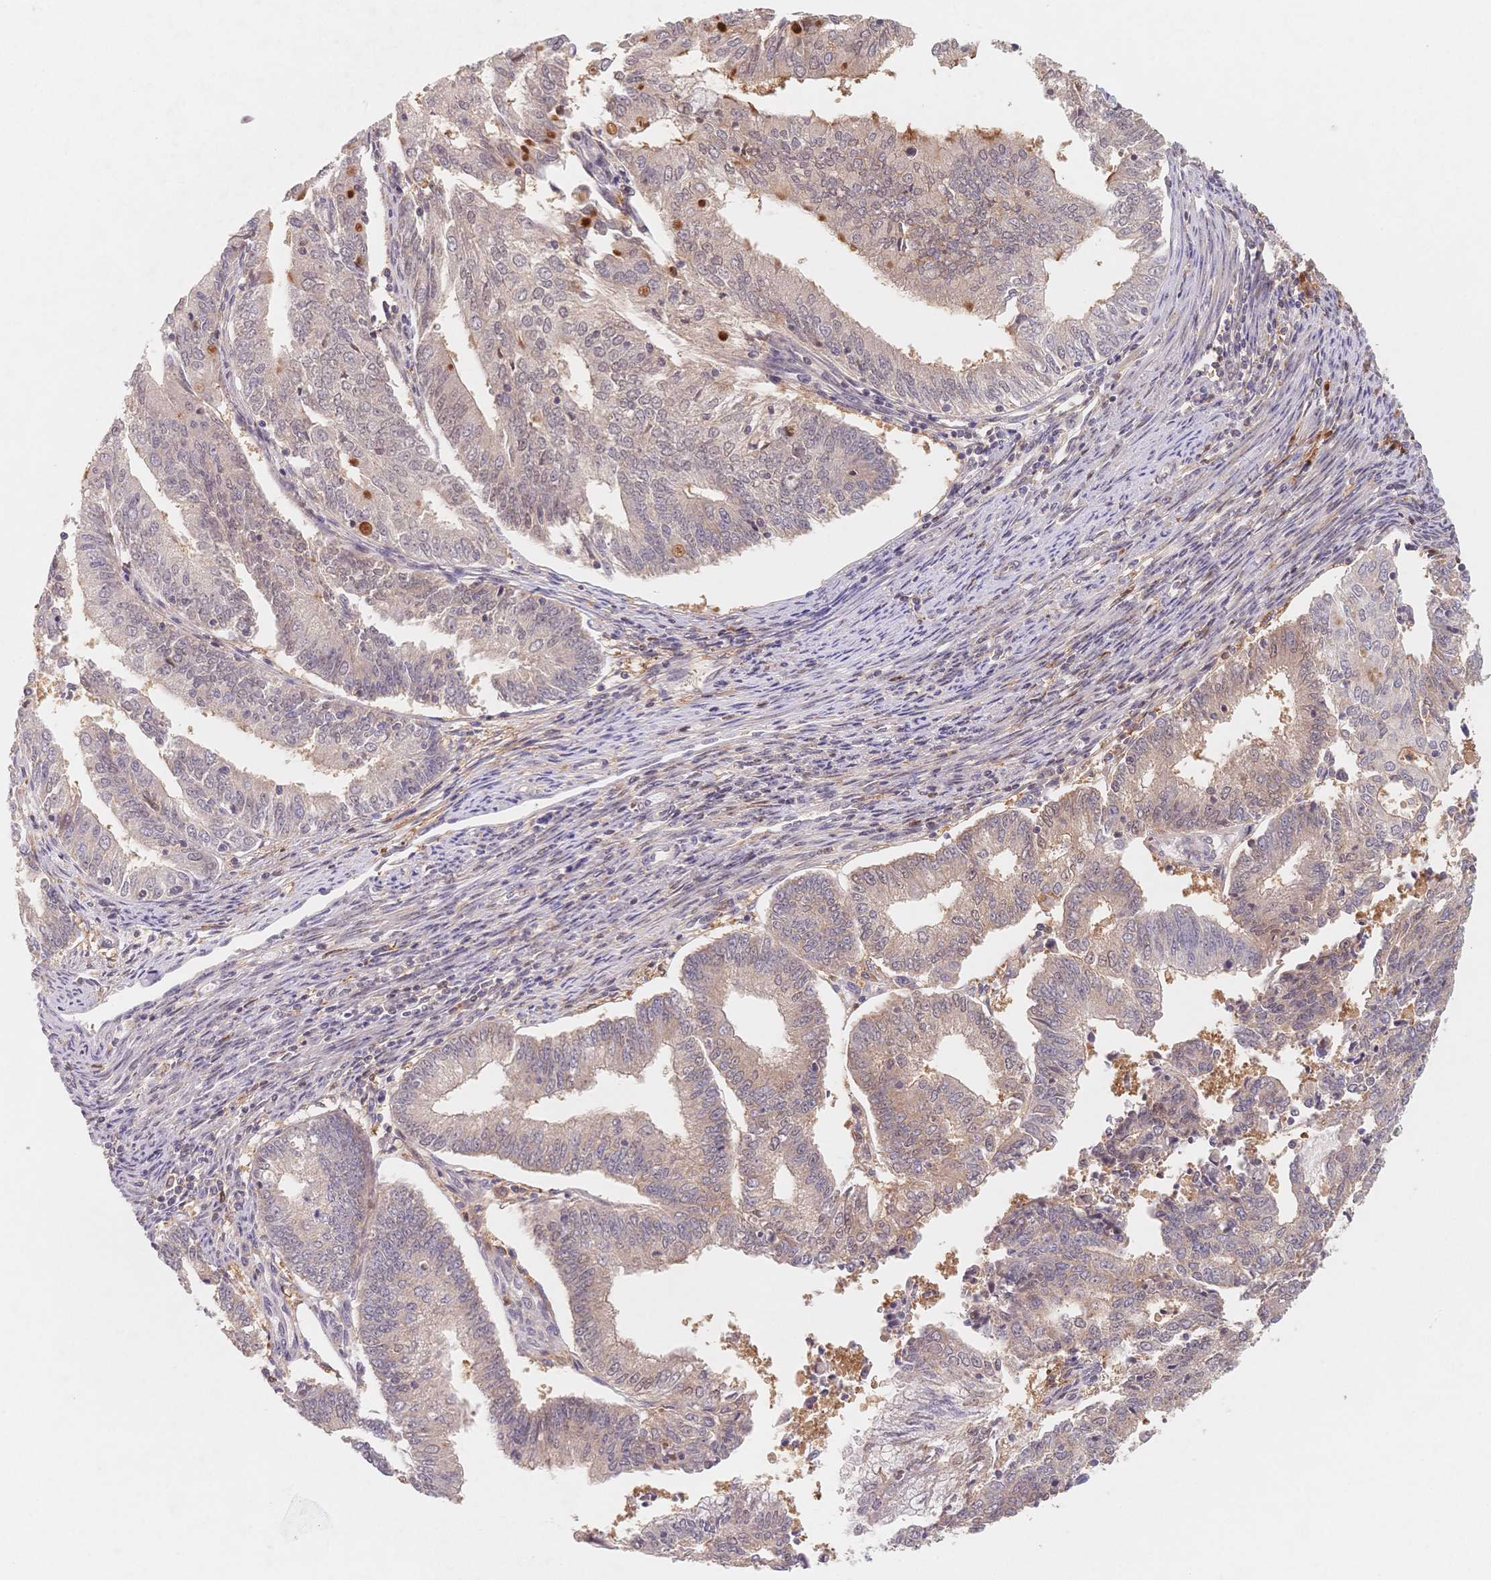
{"staining": {"intensity": "weak", "quantity": "<25%", "location": "cytoplasmic/membranous"}, "tissue": "endometrial cancer", "cell_type": "Tumor cells", "image_type": "cancer", "snomed": [{"axis": "morphology", "description": "Adenocarcinoma, NOS"}, {"axis": "topography", "description": "Endometrium"}], "caption": "An IHC image of endometrial cancer is shown. There is no staining in tumor cells of endometrial cancer. The staining was performed using DAB to visualize the protein expression in brown, while the nuclei were stained in blue with hematoxylin (Magnification: 20x).", "gene": "C12orf75", "patient": {"sex": "female", "age": 61}}